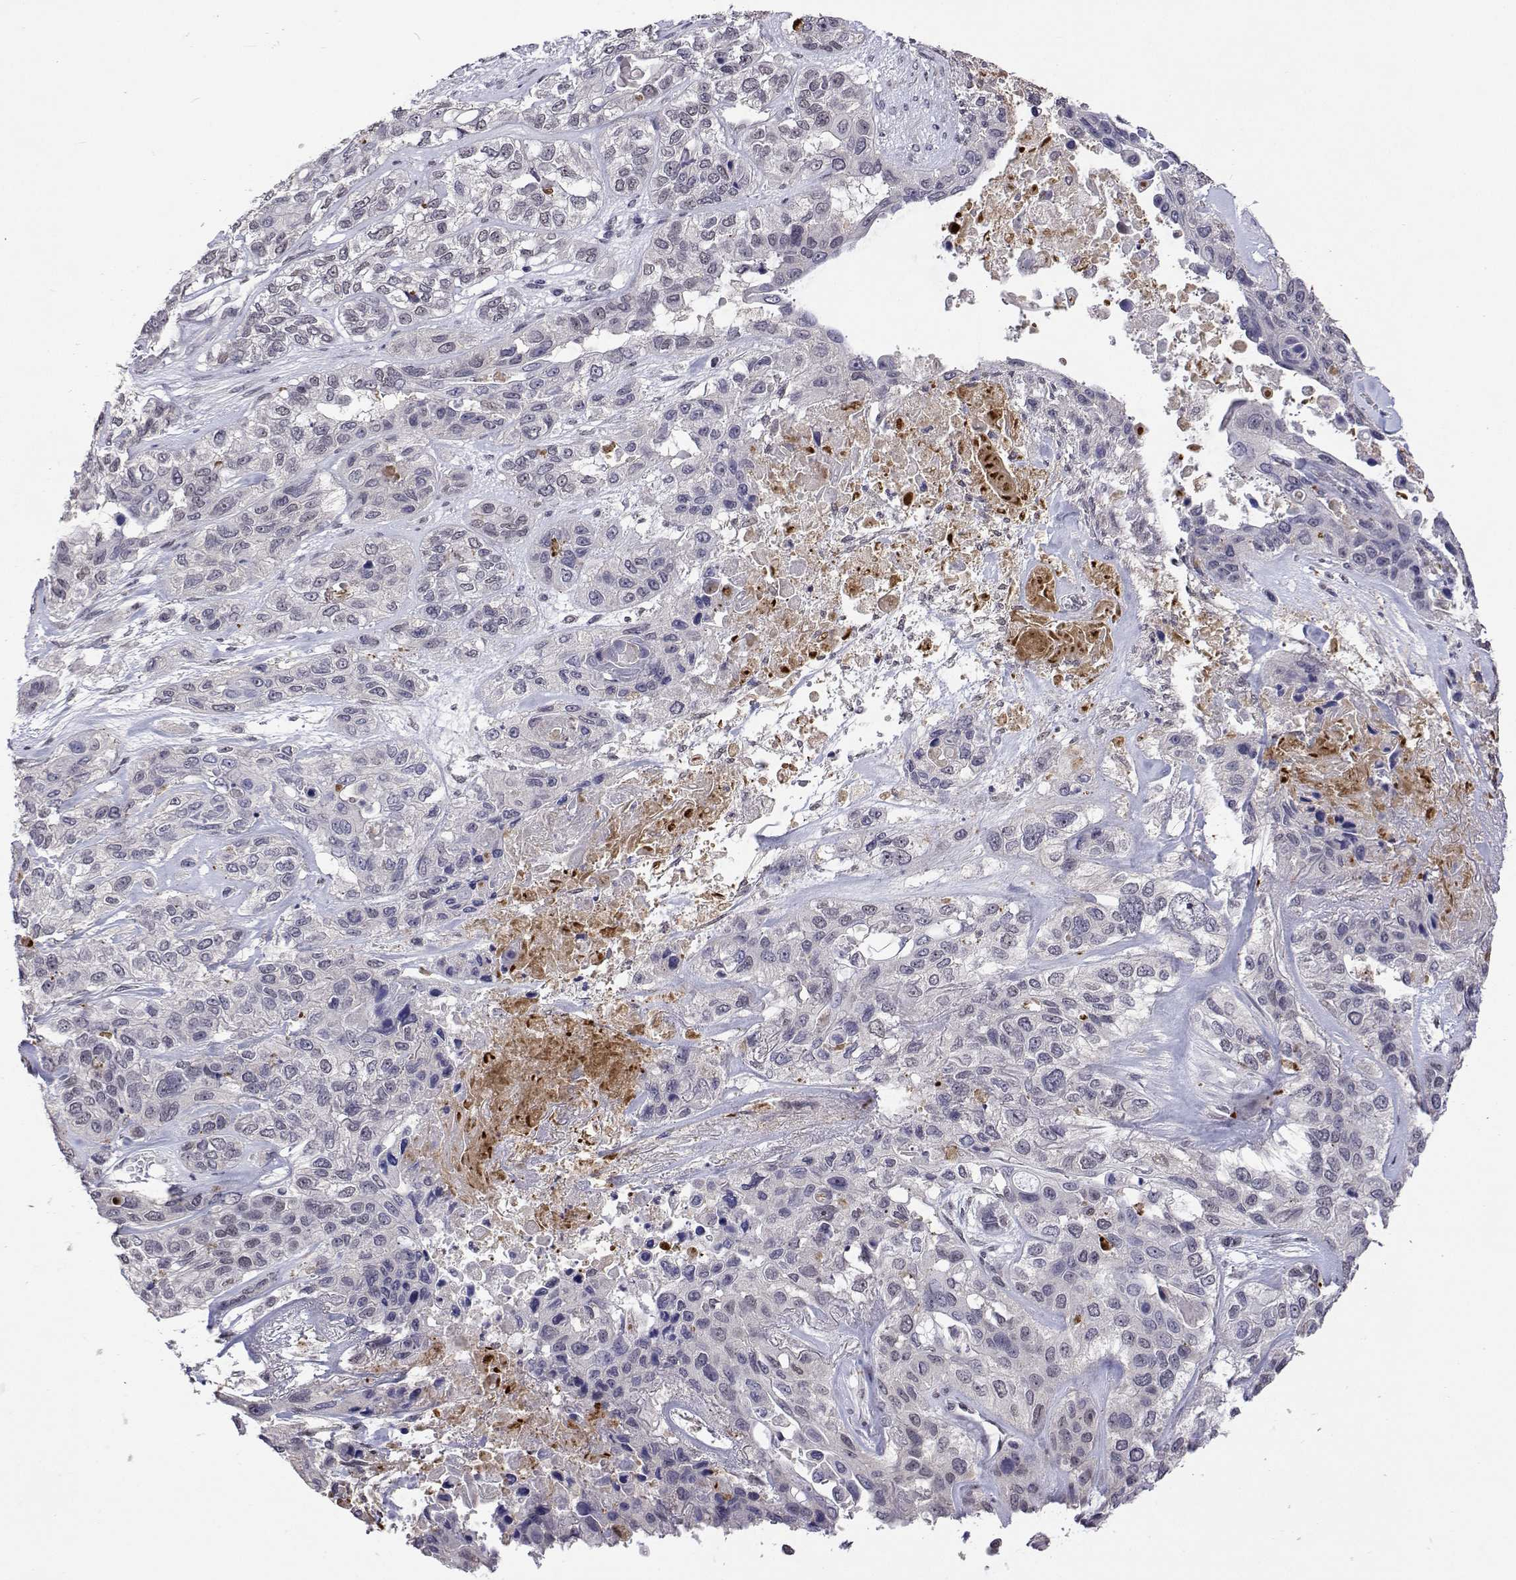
{"staining": {"intensity": "weak", "quantity": "<25%", "location": "nuclear"}, "tissue": "lung cancer", "cell_type": "Tumor cells", "image_type": "cancer", "snomed": [{"axis": "morphology", "description": "Squamous cell carcinoma, NOS"}, {"axis": "topography", "description": "Lung"}], "caption": "Tumor cells show no significant expression in squamous cell carcinoma (lung).", "gene": "HNRNPA0", "patient": {"sex": "female", "age": 70}}